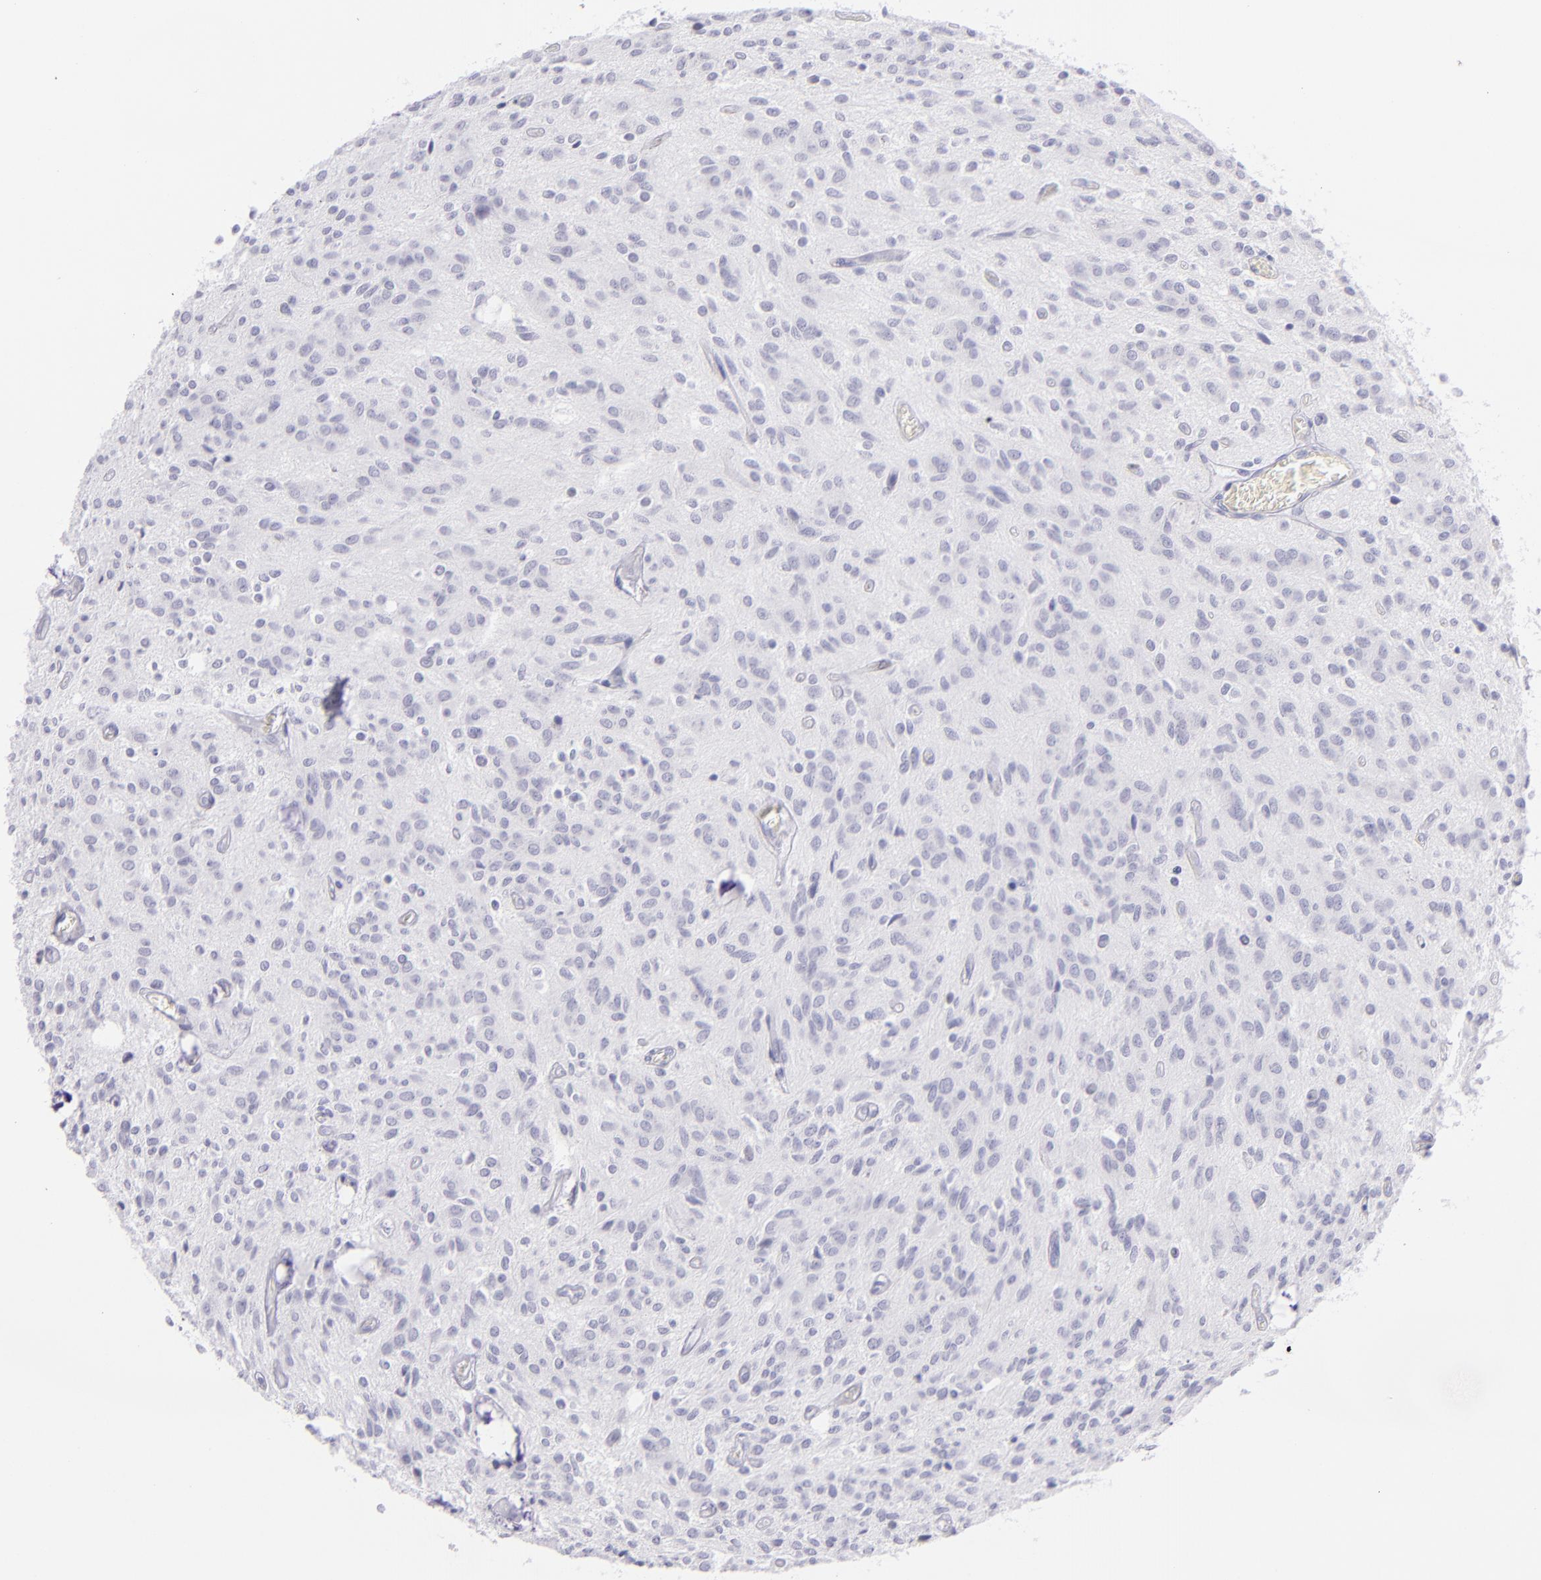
{"staining": {"intensity": "negative", "quantity": "none", "location": "none"}, "tissue": "glioma", "cell_type": "Tumor cells", "image_type": "cancer", "snomed": [{"axis": "morphology", "description": "Glioma, malignant, Low grade"}, {"axis": "topography", "description": "Brain"}], "caption": "DAB (3,3'-diaminobenzidine) immunohistochemical staining of human malignant low-grade glioma reveals no significant positivity in tumor cells.", "gene": "PRF1", "patient": {"sex": "female", "age": 15}}